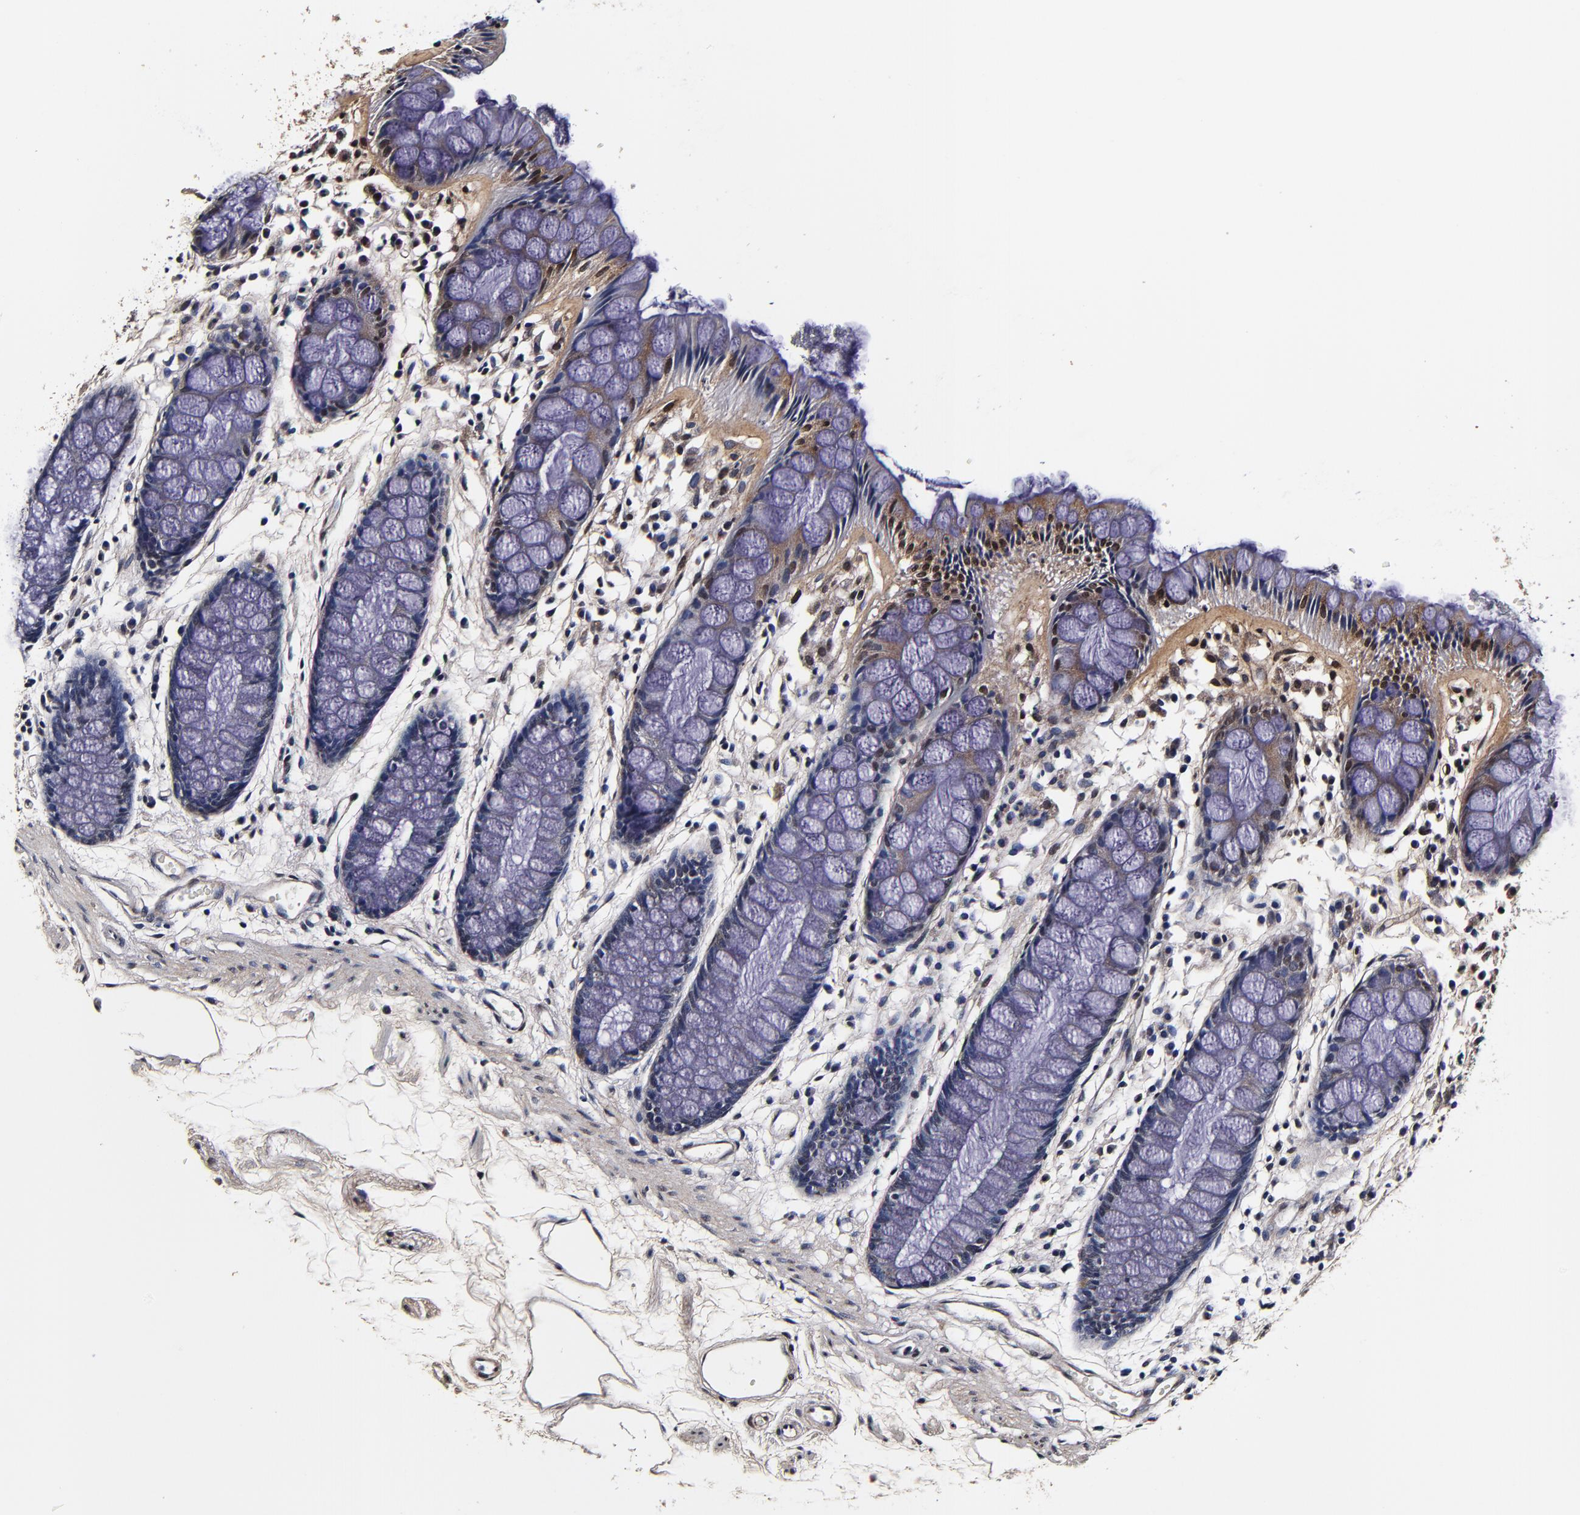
{"staining": {"intensity": "moderate", "quantity": "<25%", "location": "cytoplasmic/membranous"}, "tissue": "rectum", "cell_type": "Glandular cells", "image_type": "normal", "snomed": [{"axis": "morphology", "description": "Normal tissue, NOS"}, {"axis": "topography", "description": "Rectum"}], "caption": "Unremarkable rectum was stained to show a protein in brown. There is low levels of moderate cytoplasmic/membranous staining in approximately <25% of glandular cells.", "gene": "MMP15", "patient": {"sex": "female", "age": 66}}